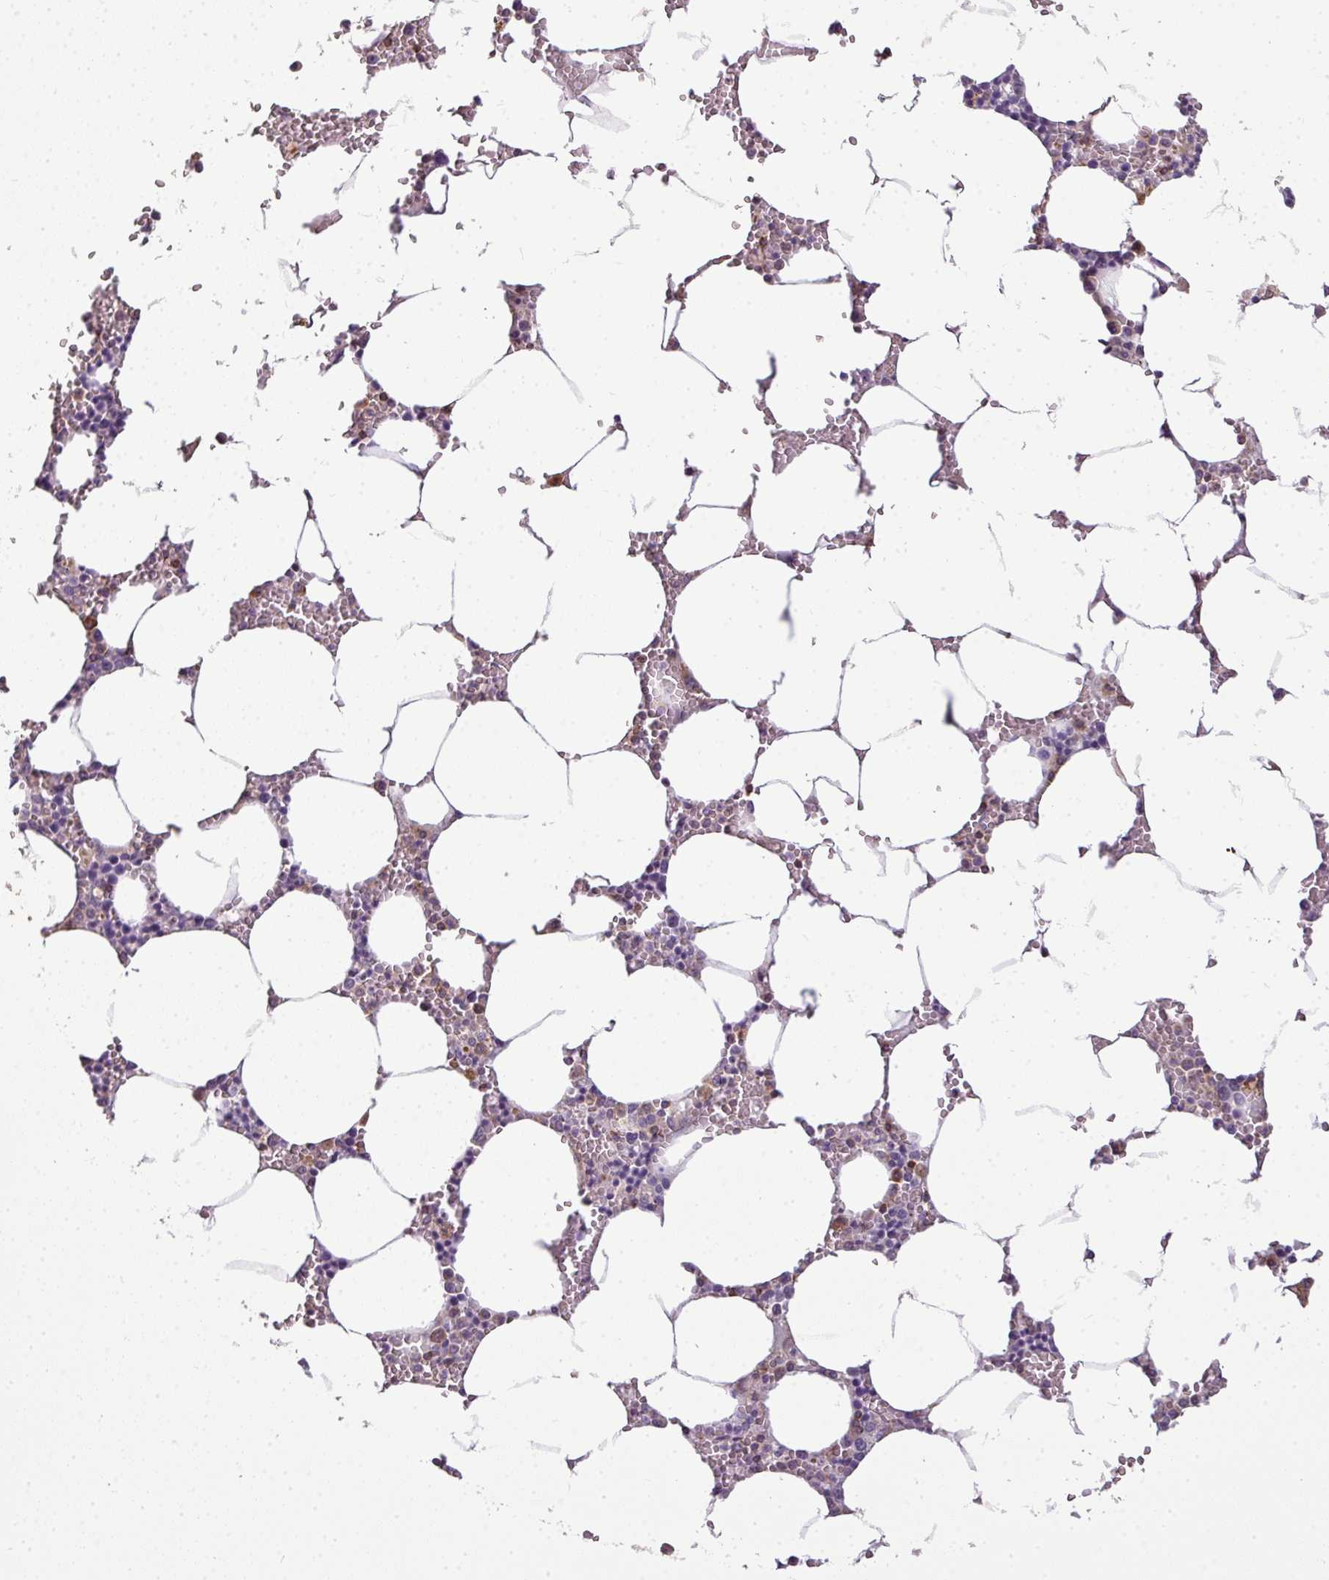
{"staining": {"intensity": "moderate", "quantity": "<25%", "location": "cytoplasmic/membranous"}, "tissue": "bone marrow", "cell_type": "Hematopoietic cells", "image_type": "normal", "snomed": [{"axis": "morphology", "description": "Normal tissue, NOS"}, {"axis": "topography", "description": "Bone marrow"}], "caption": "Protein expression analysis of normal bone marrow exhibits moderate cytoplasmic/membranous positivity in about <25% of hematopoietic cells.", "gene": "LY9", "patient": {"sex": "male", "age": 70}}